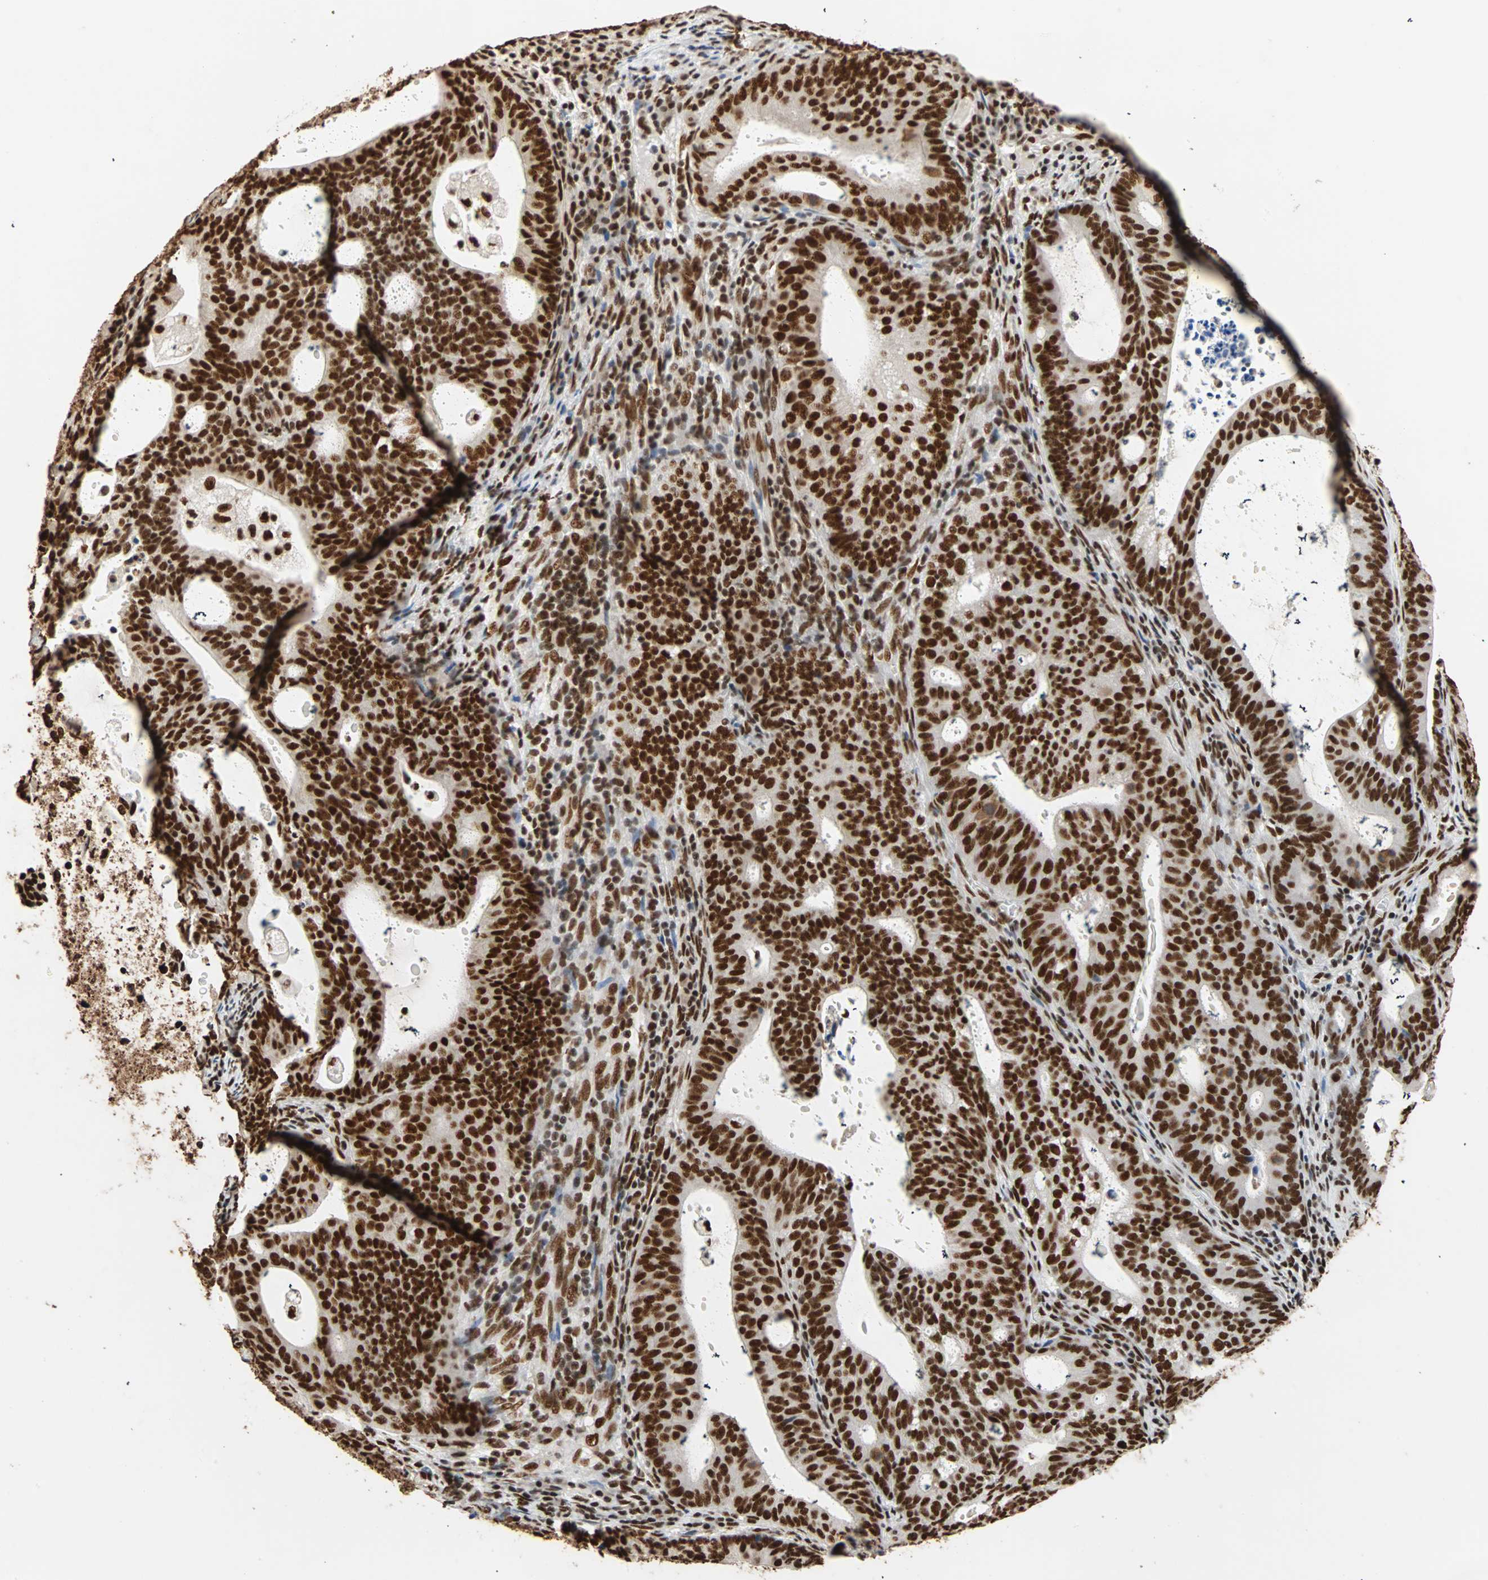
{"staining": {"intensity": "strong", "quantity": ">75%", "location": "nuclear"}, "tissue": "endometrial cancer", "cell_type": "Tumor cells", "image_type": "cancer", "snomed": [{"axis": "morphology", "description": "Adenocarcinoma, NOS"}, {"axis": "topography", "description": "Uterus"}], "caption": "Immunohistochemical staining of human endometrial cancer exhibits high levels of strong nuclear protein expression in approximately >75% of tumor cells. (DAB IHC with brightfield microscopy, high magnification).", "gene": "ILF2", "patient": {"sex": "female", "age": 83}}